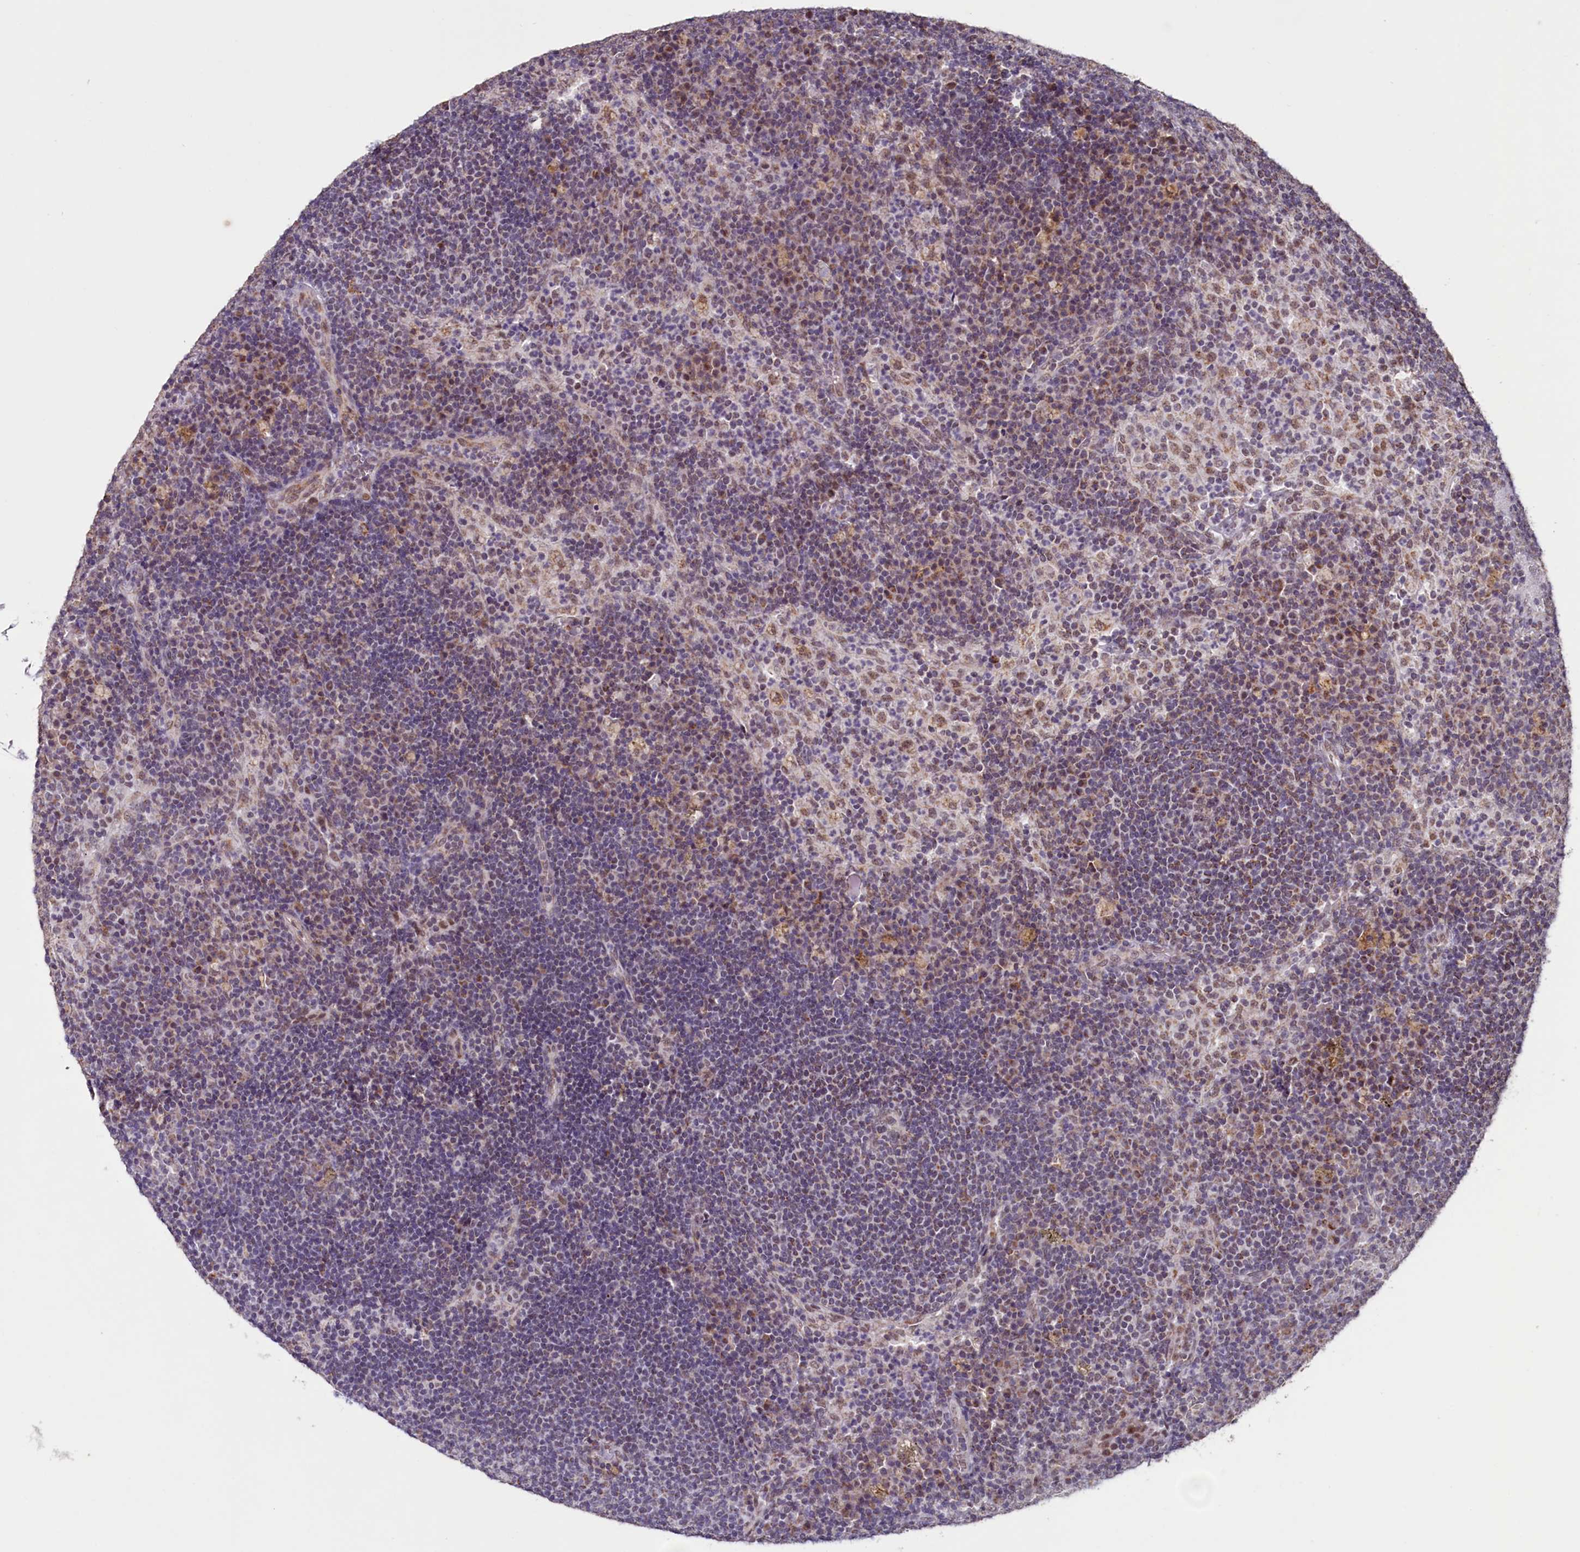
{"staining": {"intensity": "moderate", "quantity": "<25%", "location": "cytoplasmic/membranous"}, "tissue": "lymph node", "cell_type": "Germinal center cells", "image_type": "normal", "snomed": [{"axis": "morphology", "description": "Normal tissue, NOS"}, {"axis": "topography", "description": "Lymph node"}], "caption": "Immunohistochemistry staining of normal lymph node, which reveals low levels of moderate cytoplasmic/membranous positivity in about <25% of germinal center cells indicating moderate cytoplasmic/membranous protein expression. The staining was performed using DAB (brown) for protein detection and nuclei were counterstained in hematoxylin (blue).", "gene": "PDE6D", "patient": {"sex": "female", "age": 70}}